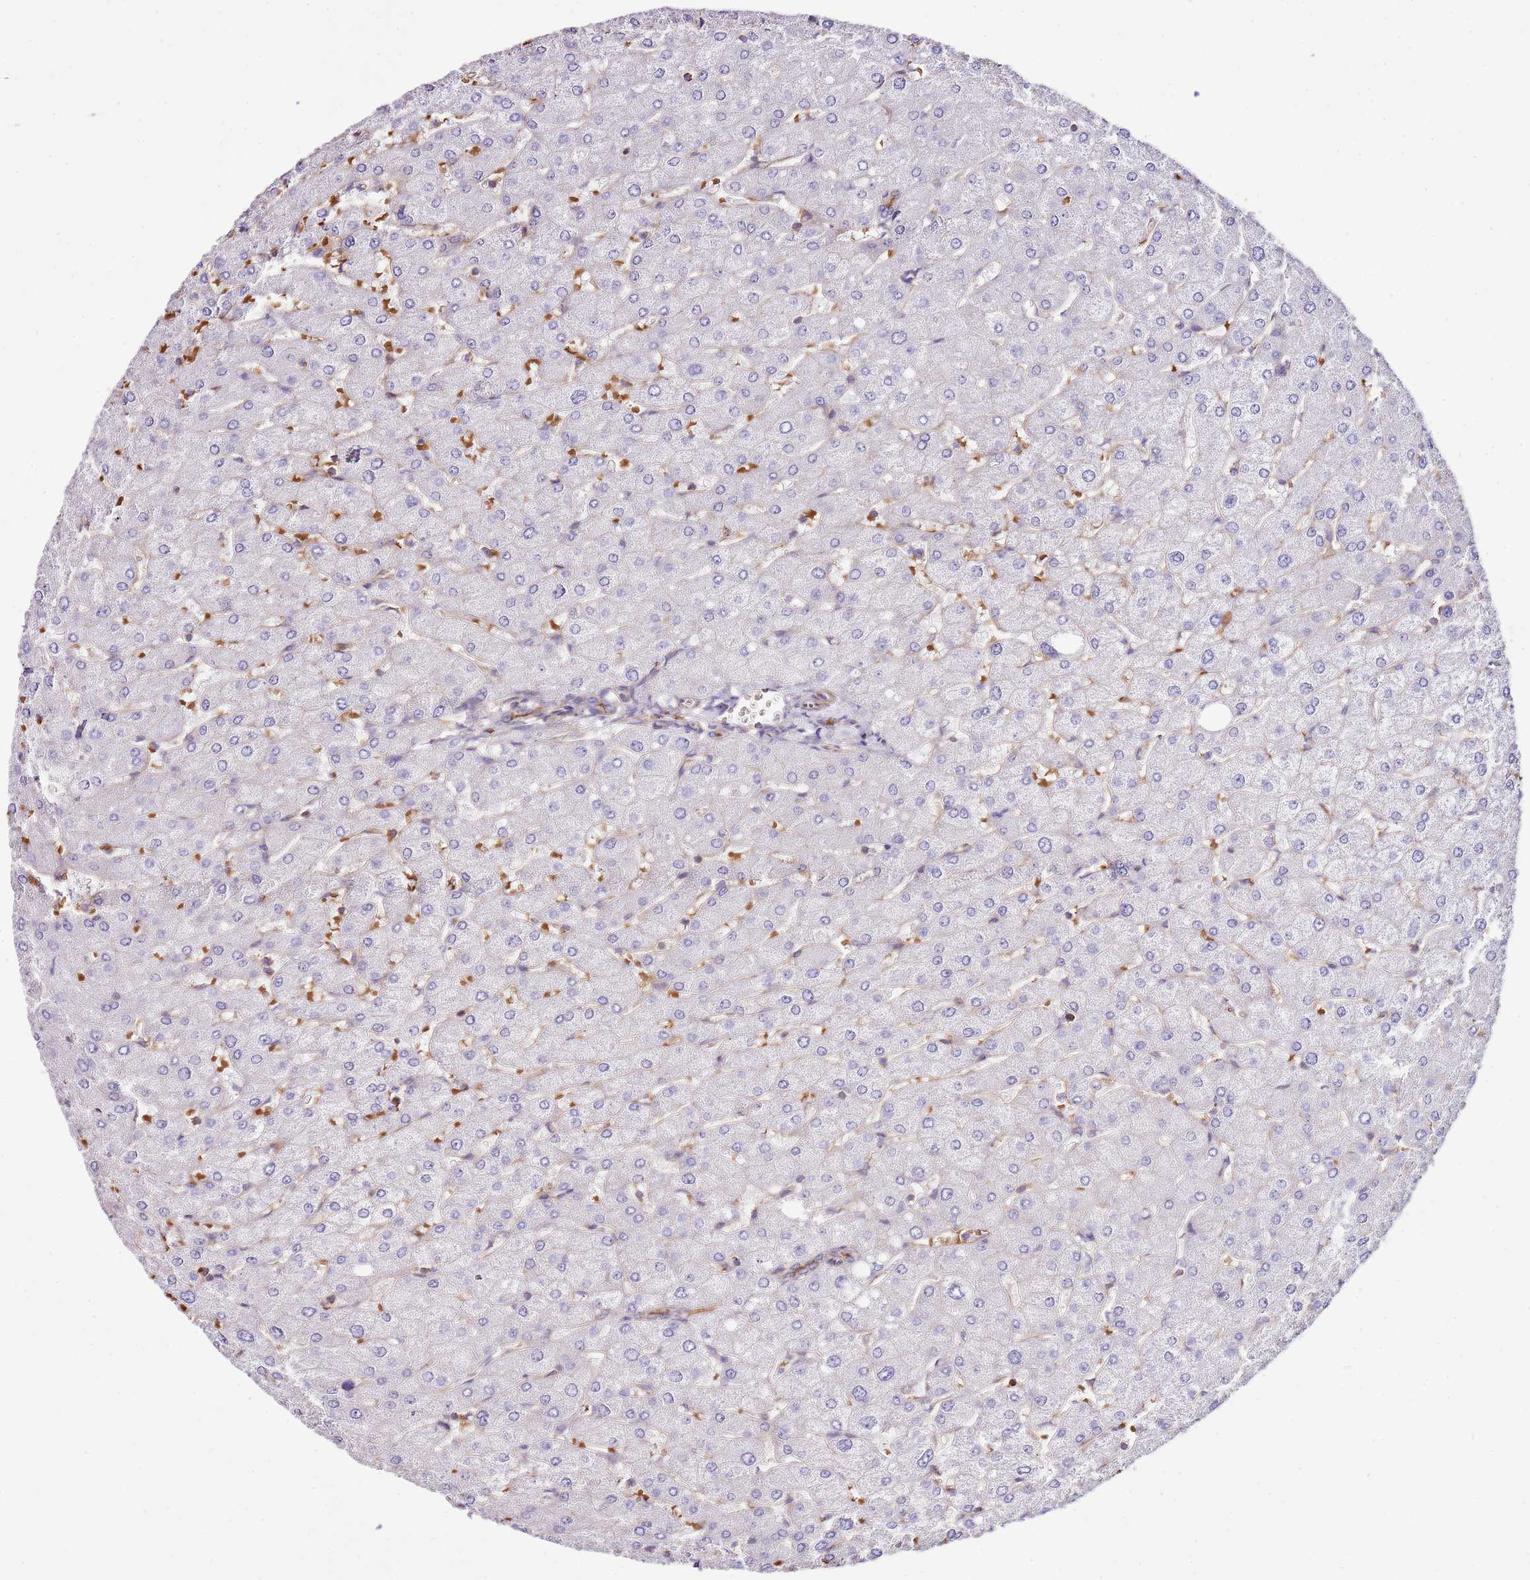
{"staining": {"intensity": "weak", "quantity": "25%-75%", "location": "cytoplasmic/membranous"}, "tissue": "liver", "cell_type": "Cholangiocytes", "image_type": "normal", "snomed": [{"axis": "morphology", "description": "Normal tissue, NOS"}, {"axis": "topography", "description": "Liver"}], "caption": "Immunohistochemistry image of unremarkable liver stained for a protein (brown), which shows low levels of weak cytoplasmic/membranous expression in approximately 25%-75% of cholangiocytes.", "gene": "GFRAL", "patient": {"sex": "male", "age": 55}}